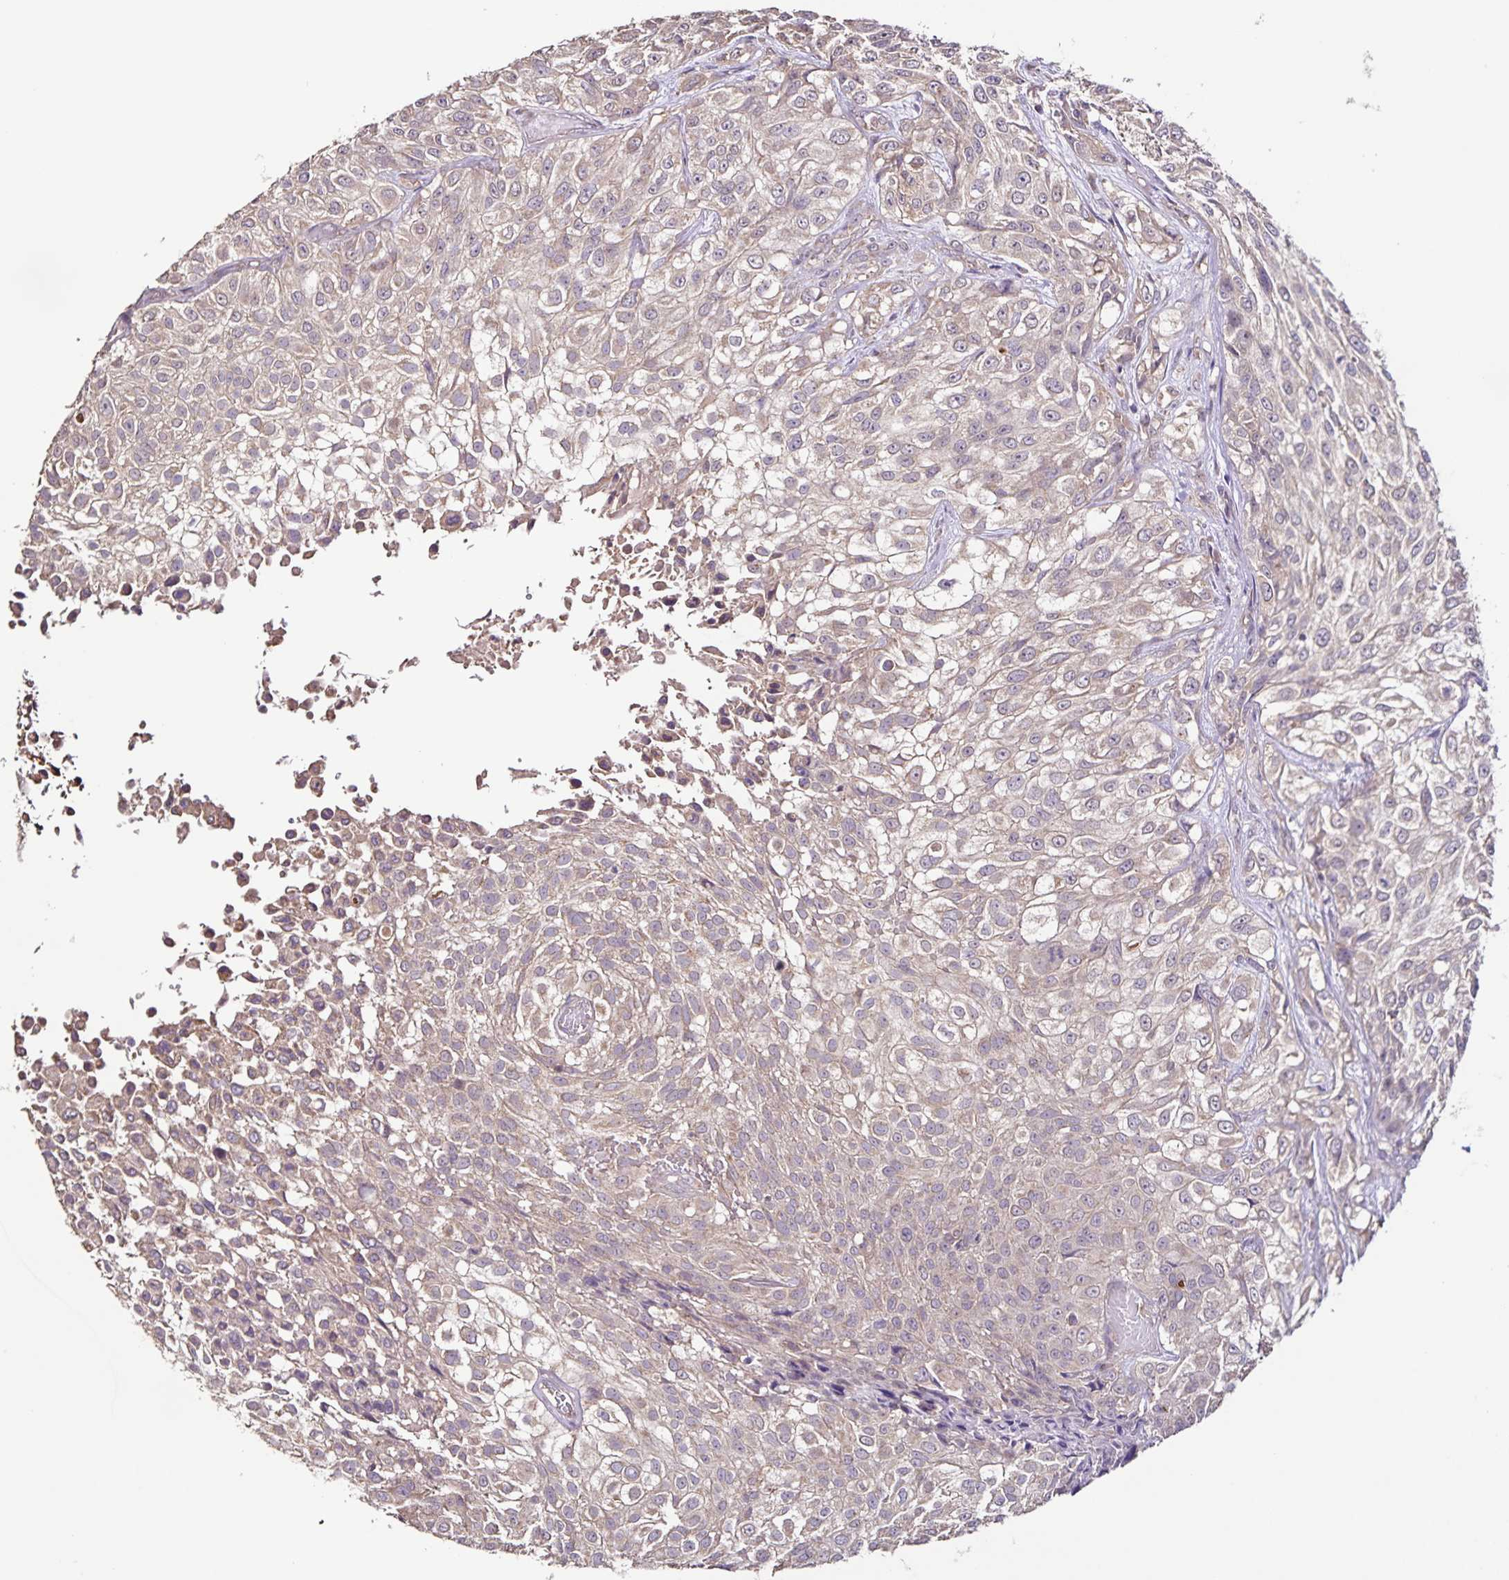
{"staining": {"intensity": "weak", "quantity": "25%-75%", "location": "cytoplasmic/membranous"}, "tissue": "urothelial cancer", "cell_type": "Tumor cells", "image_type": "cancer", "snomed": [{"axis": "morphology", "description": "Urothelial carcinoma, High grade"}, {"axis": "topography", "description": "Urinary bladder"}], "caption": "Immunohistochemical staining of high-grade urothelial carcinoma exhibits low levels of weak cytoplasmic/membranous protein positivity in approximately 25%-75% of tumor cells.", "gene": "MAN1A1", "patient": {"sex": "male", "age": 56}}